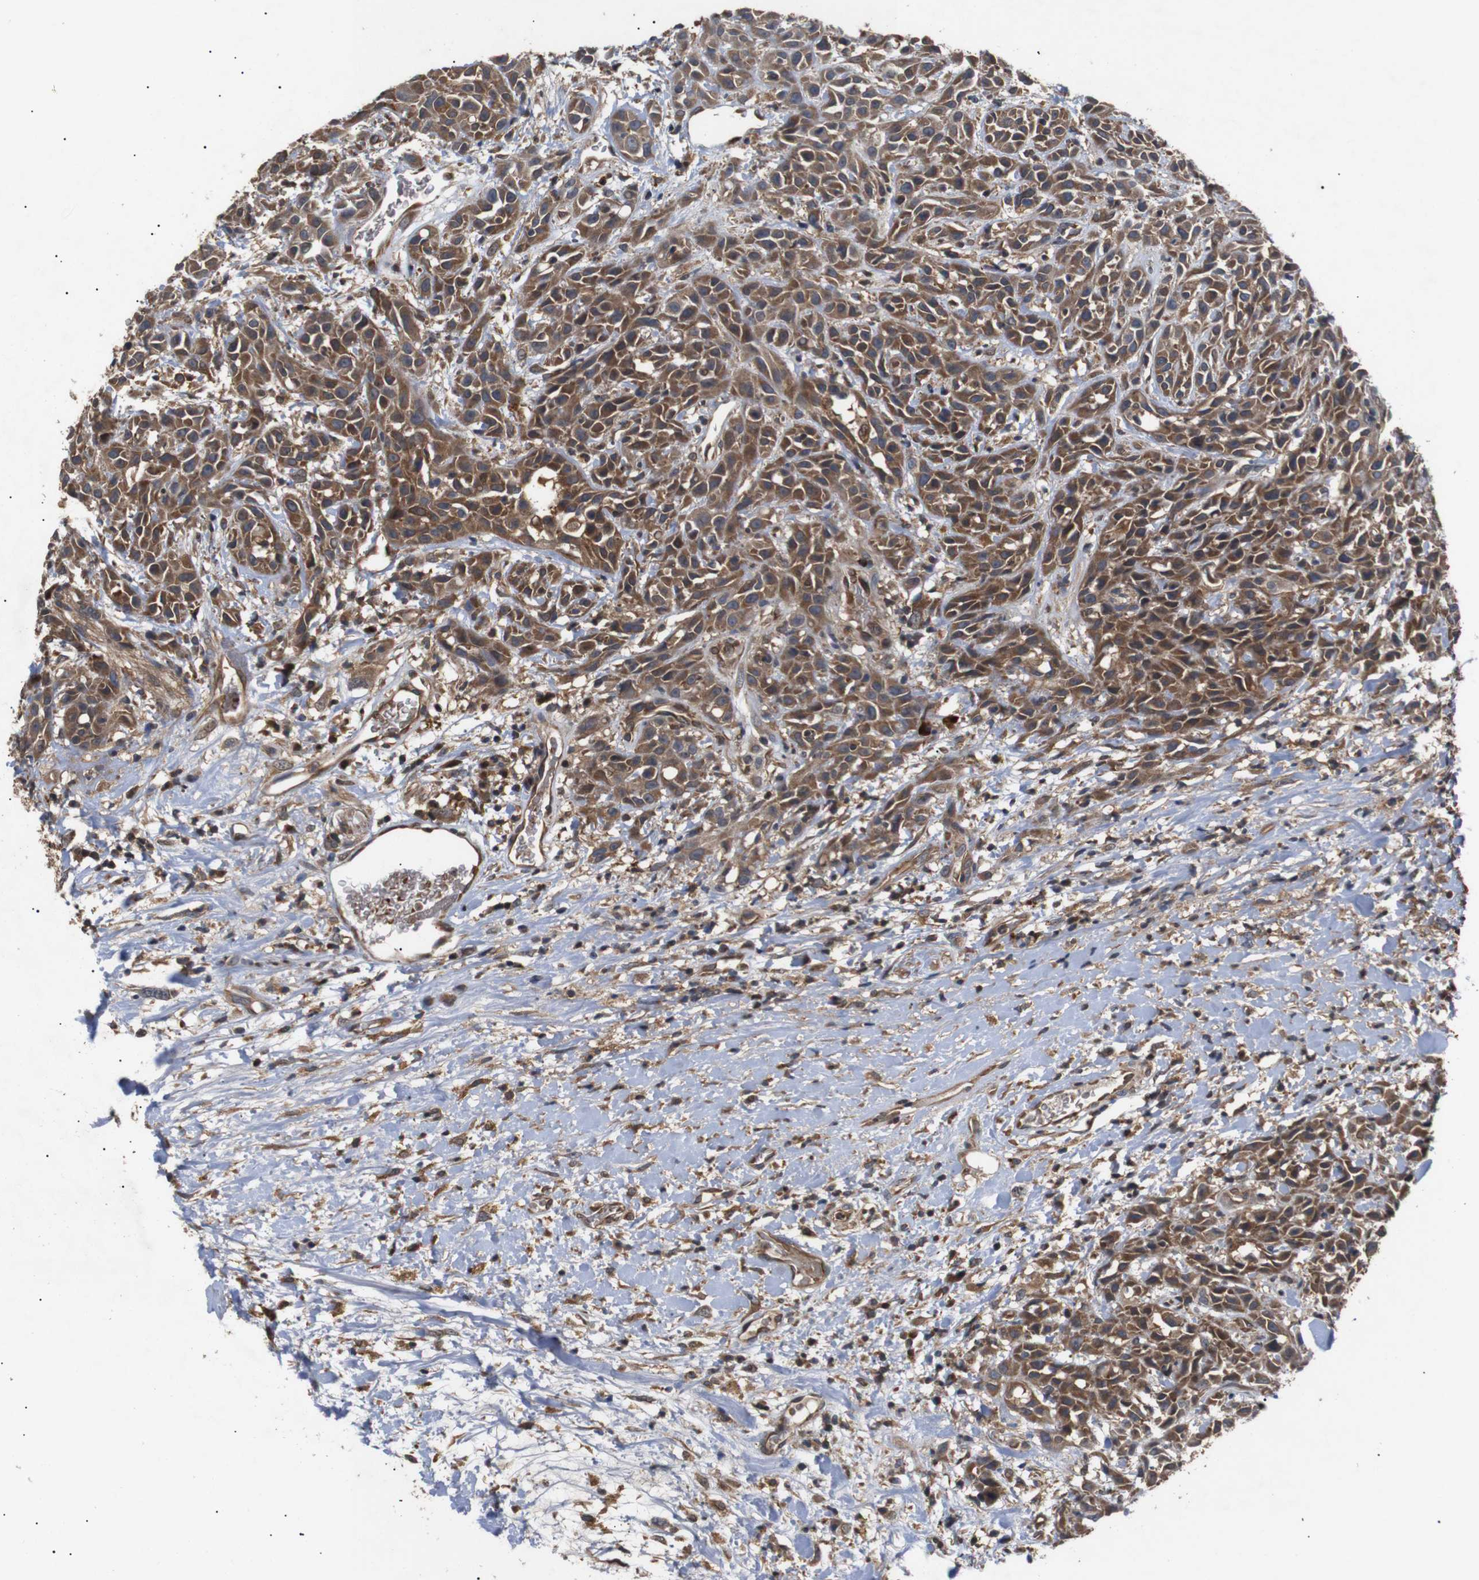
{"staining": {"intensity": "strong", "quantity": ">75%", "location": "cytoplasmic/membranous"}, "tissue": "head and neck cancer", "cell_type": "Tumor cells", "image_type": "cancer", "snomed": [{"axis": "morphology", "description": "Normal tissue, NOS"}, {"axis": "morphology", "description": "Squamous cell carcinoma, NOS"}, {"axis": "topography", "description": "Cartilage tissue"}, {"axis": "topography", "description": "Head-Neck"}], "caption": "A histopathology image showing strong cytoplasmic/membranous positivity in about >75% of tumor cells in squamous cell carcinoma (head and neck), as visualized by brown immunohistochemical staining.", "gene": "DDR1", "patient": {"sex": "male", "age": 62}}